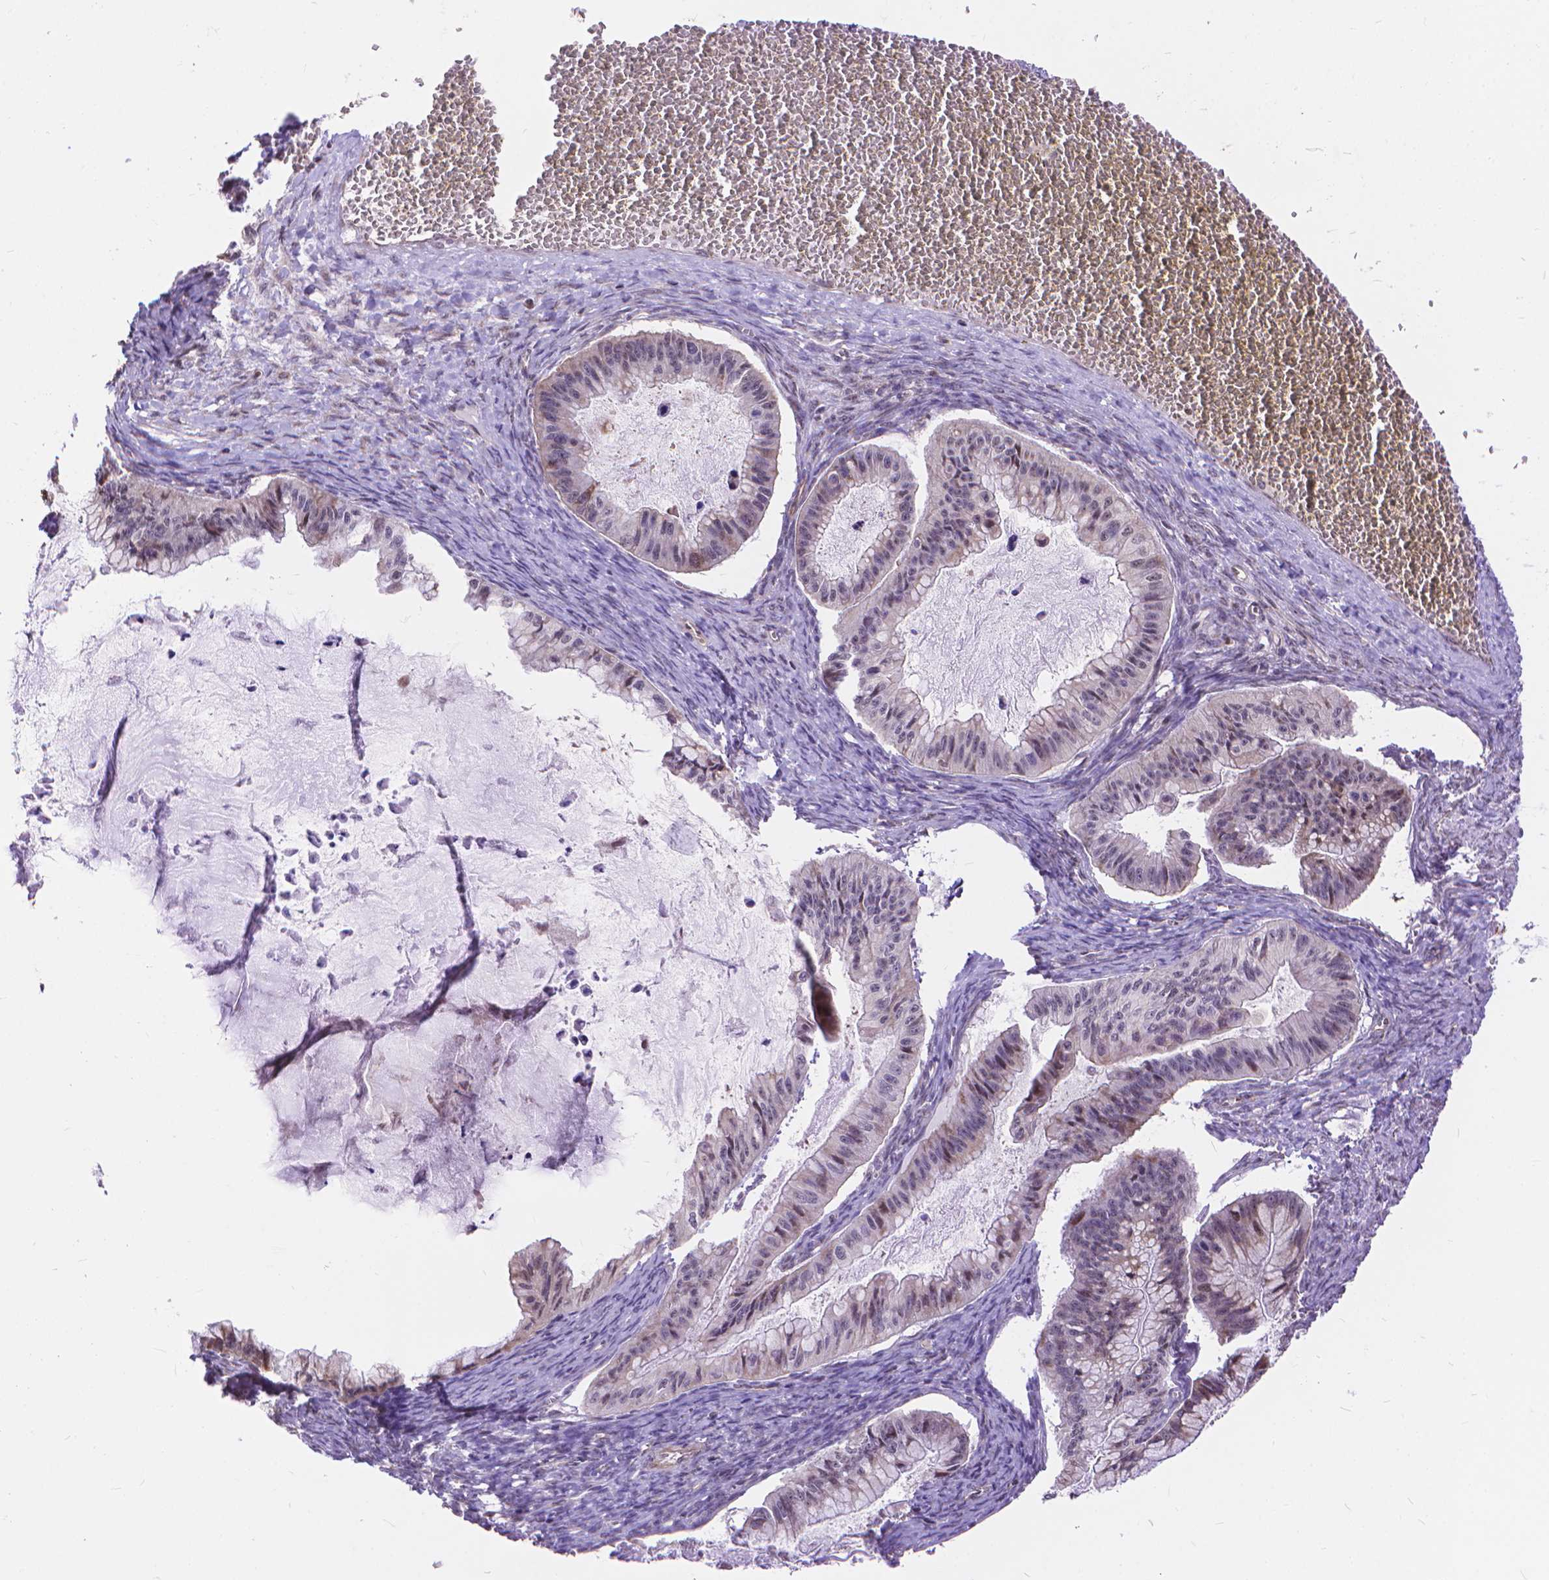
{"staining": {"intensity": "negative", "quantity": "none", "location": "none"}, "tissue": "ovarian cancer", "cell_type": "Tumor cells", "image_type": "cancer", "snomed": [{"axis": "morphology", "description": "Cystadenocarcinoma, mucinous, NOS"}, {"axis": "topography", "description": "Ovary"}], "caption": "An immunohistochemistry (IHC) histopathology image of mucinous cystadenocarcinoma (ovarian) is shown. There is no staining in tumor cells of mucinous cystadenocarcinoma (ovarian).", "gene": "TMEM135", "patient": {"sex": "female", "age": 72}}